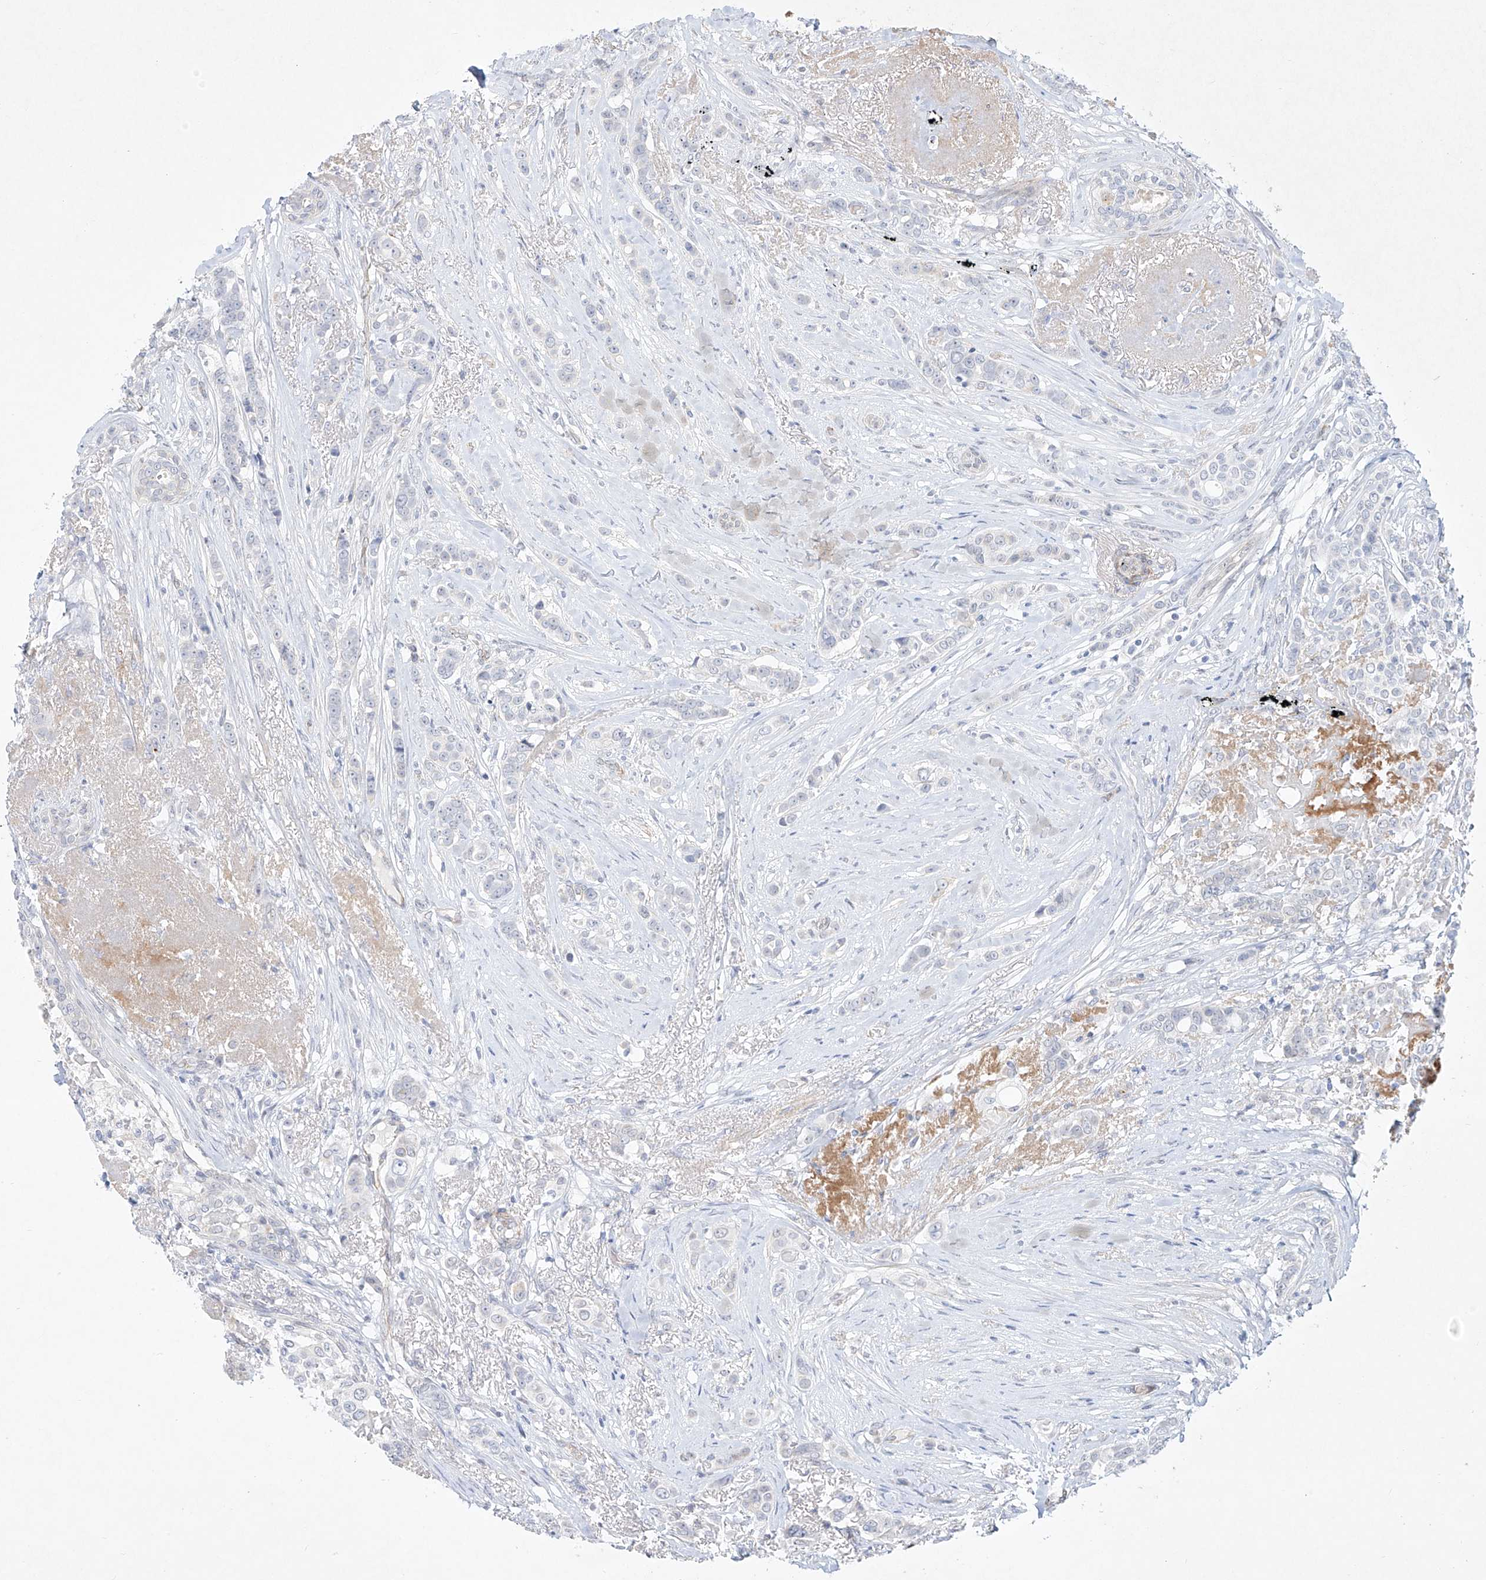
{"staining": {"intensity": "negative", "quantity": "none", "location": "none"}, "tissue": "breast cancer", "cell_type": "Tumor cells", "image_type": "cancer", "snomed": [{"axis": "morphology", "description": "Lobular carcinoma"}, {"axis": "topography", "description": "Breast"}], "caption": "Photomicrograph shows no protein expression in tumor cells of lobular carcinoma (breast) tissue.", "gene": "REEP2", "patient": {"sex": "female", "age": 51}}